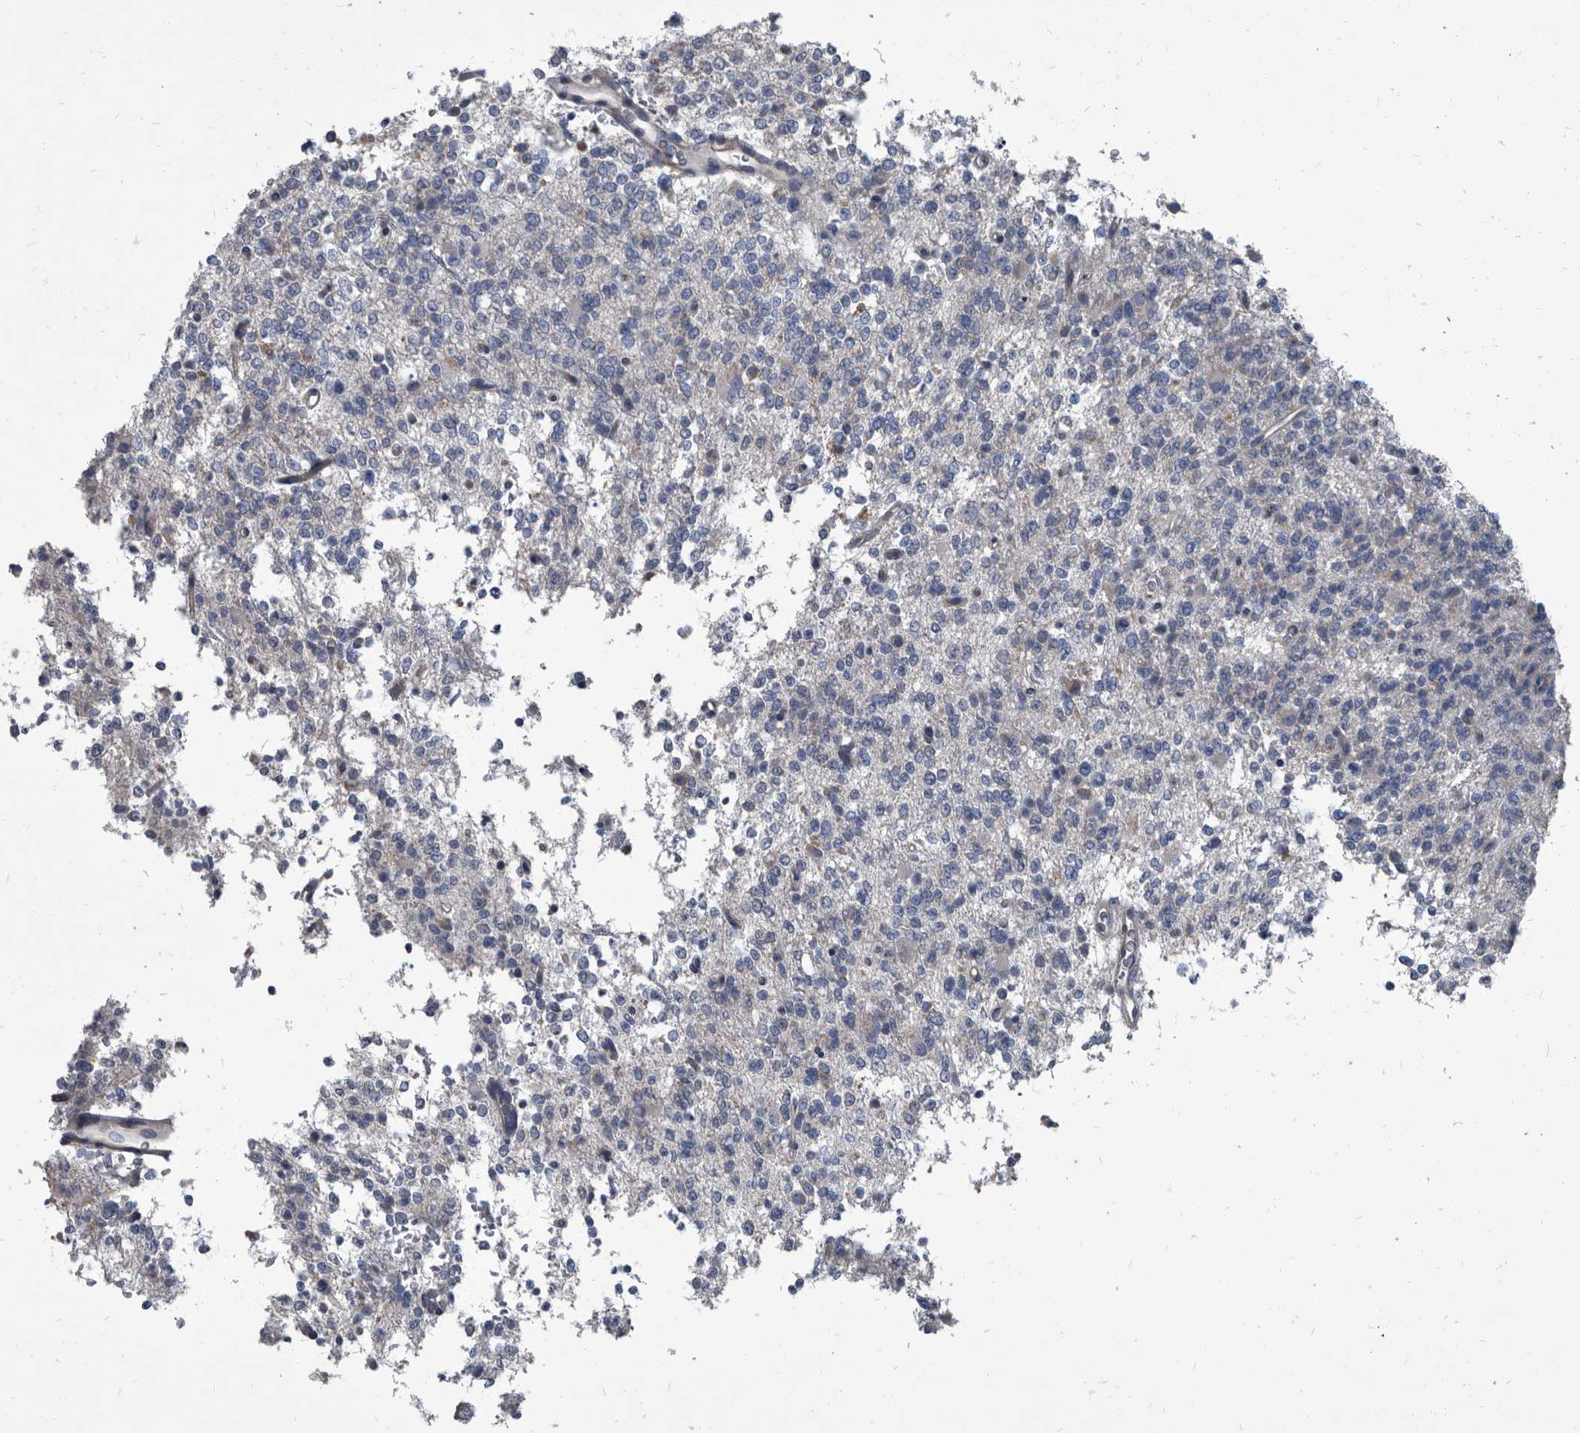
{"staining": {"intensity": "negative", "quantity": "none", "location": "none"}, "tissue": "glioma", "cell_type": "Tumor cells", "image_type": "cancer", "snomed": [{"axis": "morphology", "description": "Glioma, malignant, High grade"}, {"axis": "topography", "description": "Brain"}], "caption": "An IHC histopathology image of malignant glioma (high-grade) is shown. There is no staining in tumor cells of malignant glioma (high-grade). (Brightfield microscopy of DAB immunohistochemistry (IHC) at high magnification).", "gene": "CDV3", "patient": {"sex": "female", "age": 62}}